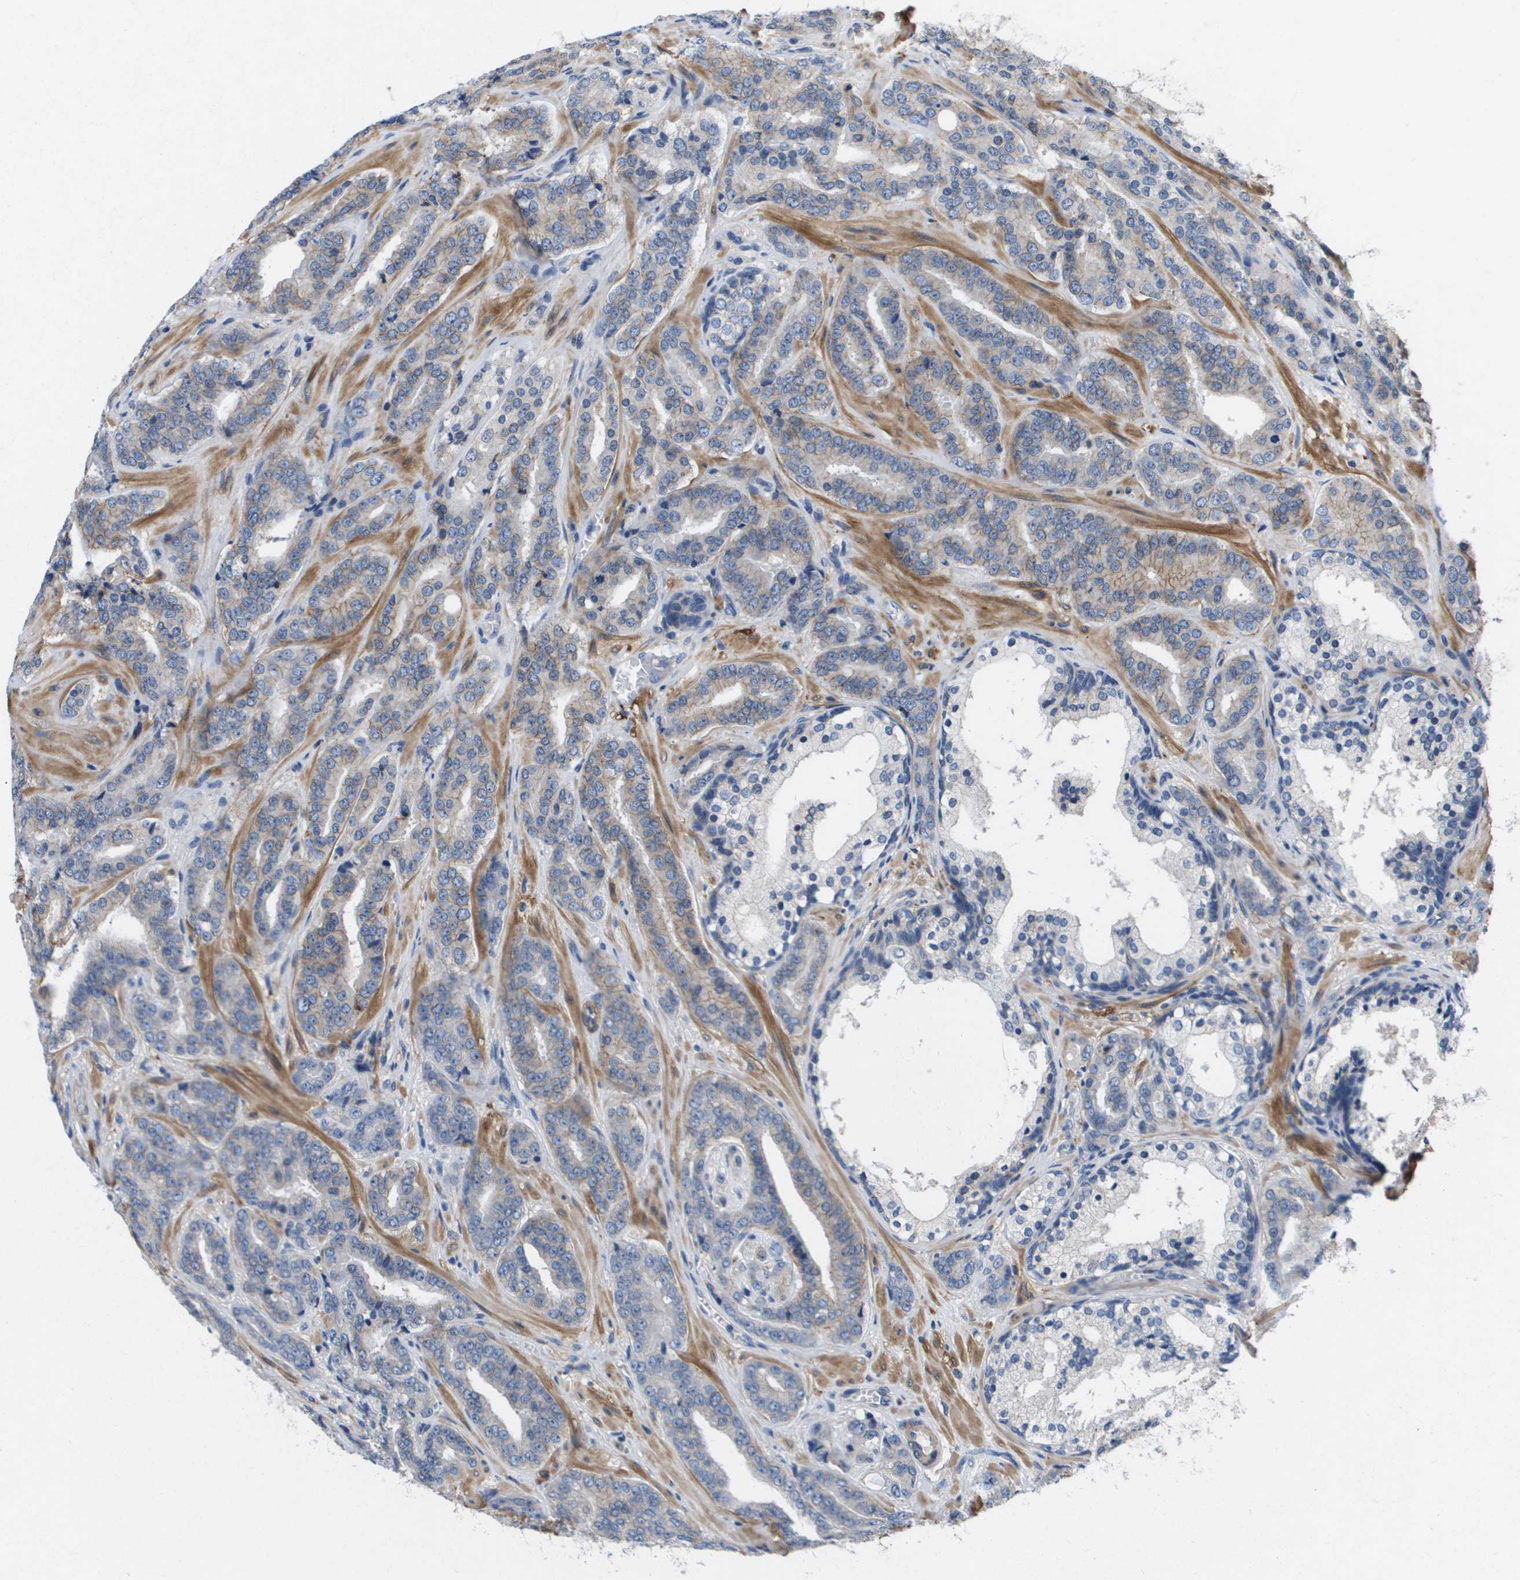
{"staining": {"intensity": "weak", "quantity": "<25%", "location": "cytoplasmic/membranous"}, "tissue": "prostate cancer", "cell_type": "Tumor cells", "image_type": "cancer", "snomed": [{"axis": "morphology", "description": "Adenocarcinoma, High grade"}, {"axis": "topography", "description": "Prostate"}], "caption": "This image is of high-grade adenocarcinoma (prostate) stained with immunohistochemistry to label a protein in brown with the nuclei are counter-stained blue. There is no expression in tumor cells.", "gene": "LPP", "patient": {"sex": "male", "age": 60}}